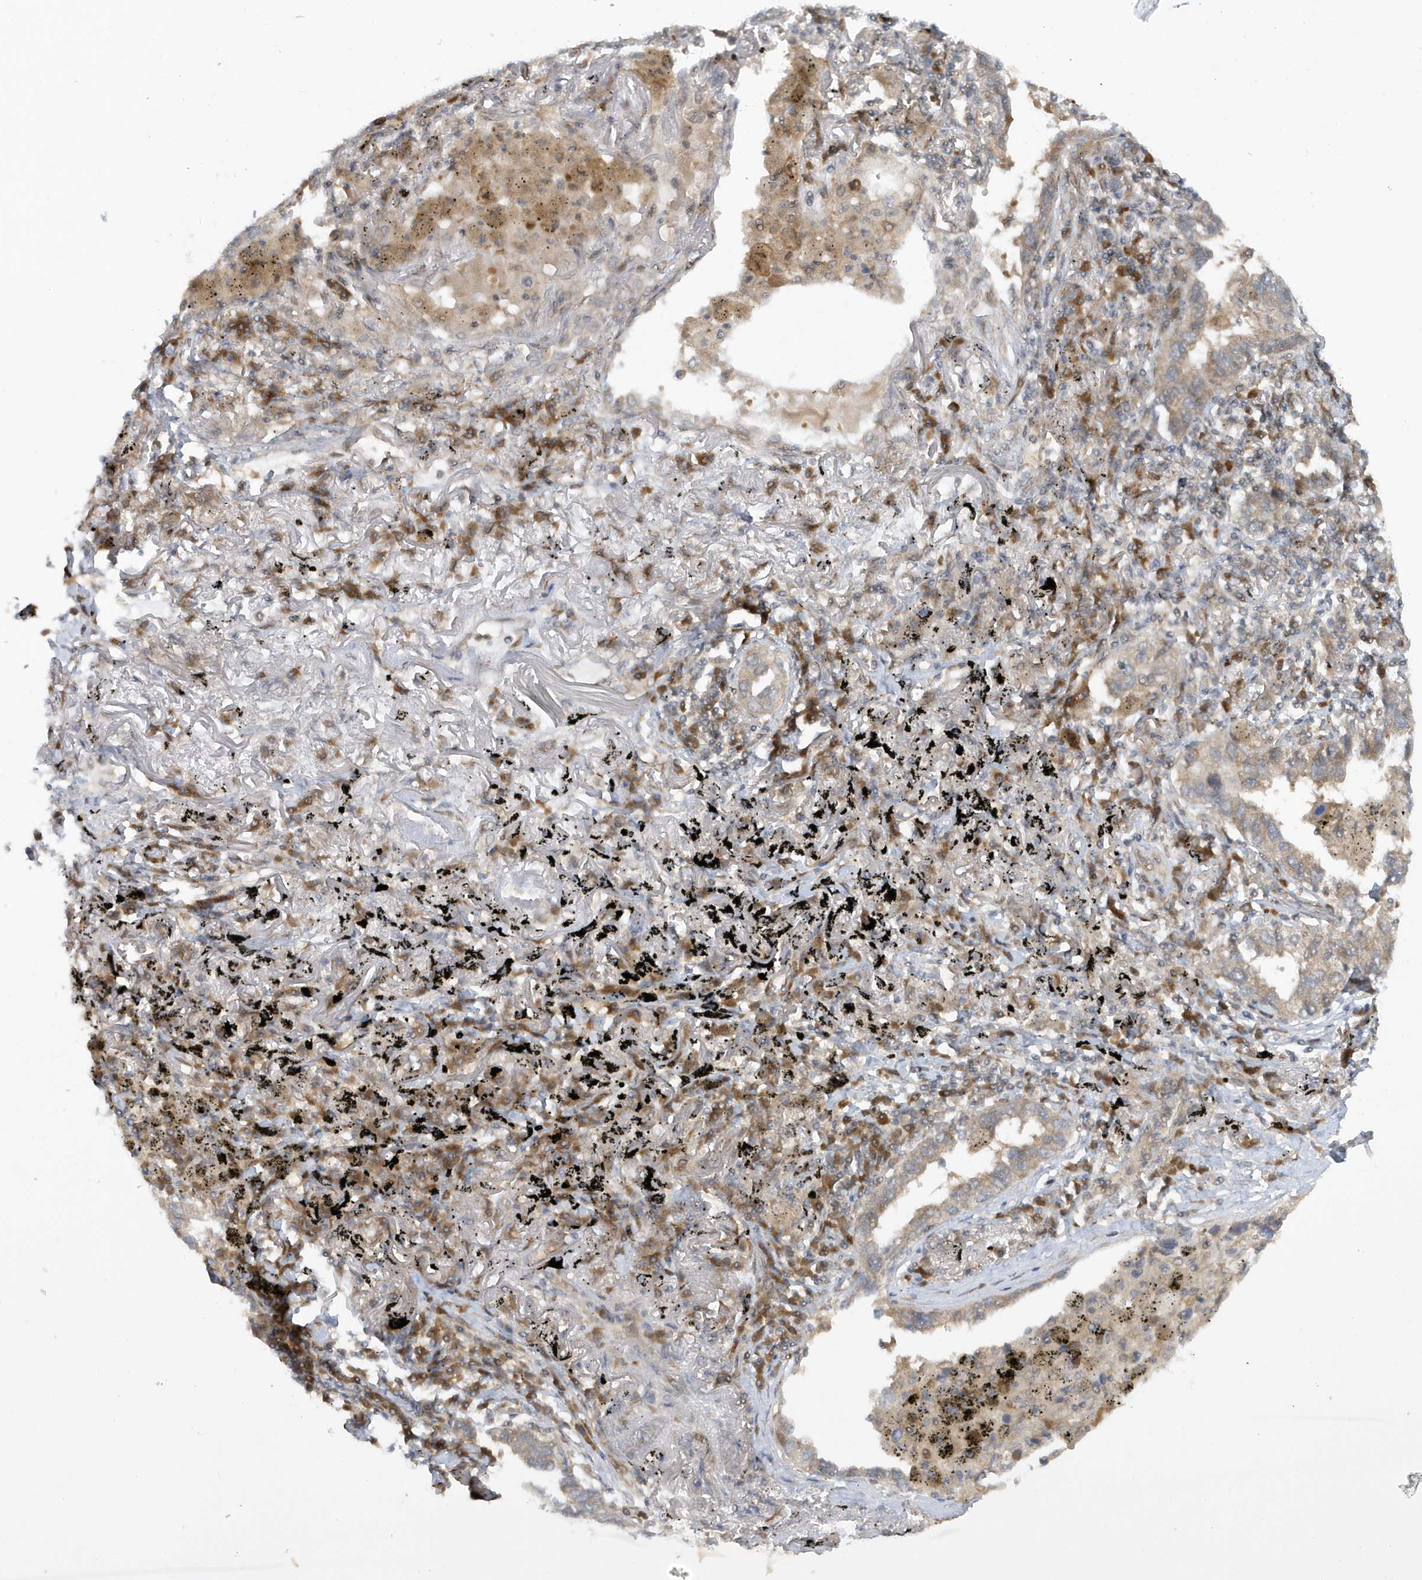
{"staining": {"intensity": "weak", "quantity": "25%-75%", "location": "cytoplasmic/membranous"}, "tissue": "lung cancer", "cell_type": "Tumor cells", "image_type": "cancer", "snomed": [{"axis": "morphology", "description": "Adenocarcinoma, NOS"}, {"axis": "topography", "description": "Lung"}], "caption": "This histopathology image shows immunohistochemistry (IHC) staining of lung cancer, with low weak cytoplasmic/membranous positivity in approximately 25%-75% of tumor cells.", "gene": "ATG4A", "patient": {"sex": "male", "age": 65}}